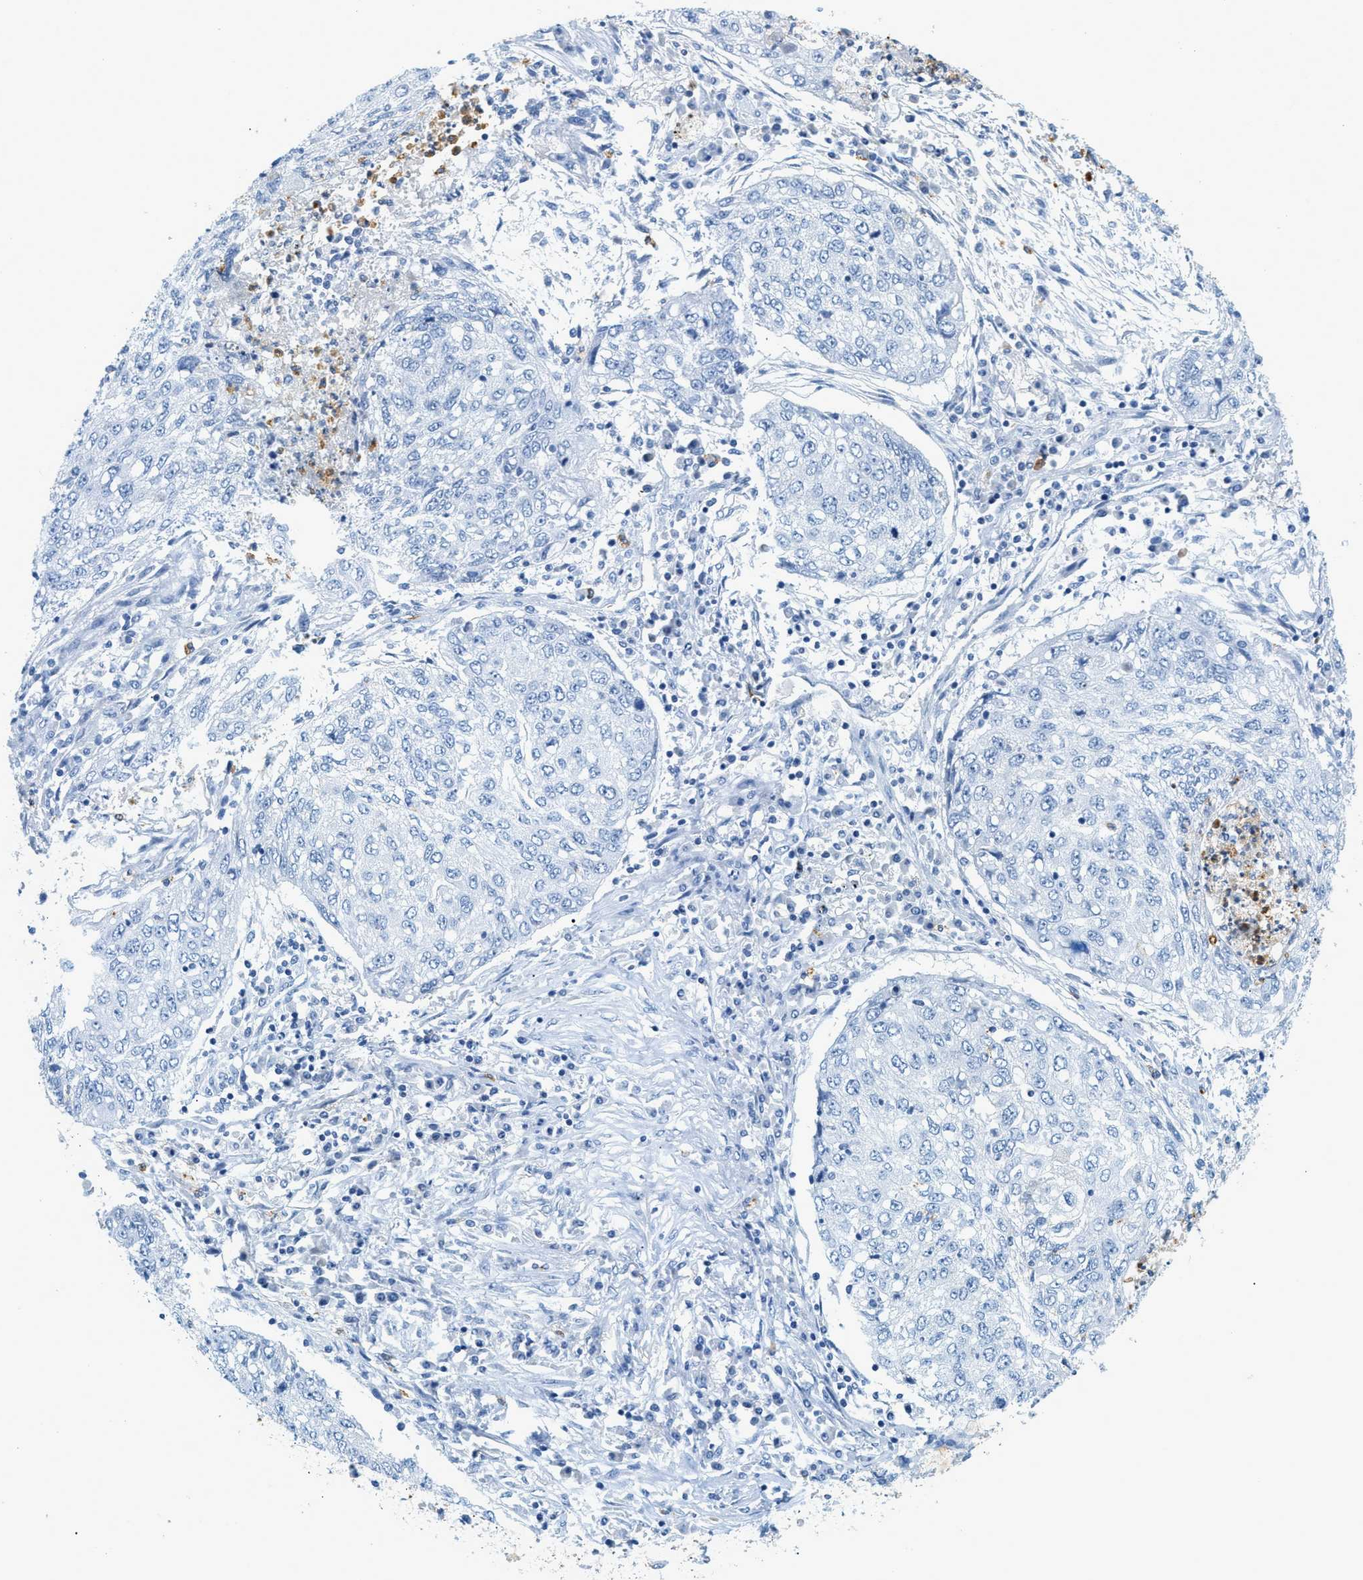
{"staining": {"intensity": "negative", "quantity": "none", "location": "none"}, "tissue": "lung cancer", "cell_type": "Tumor cells", "image_type": "cancer", "snomed": [{"axis": "morphology", "description": "Squamous cell carcinoma, NOS"}, {"axis": "topography", "description": "Lung"}], "caption": "Histopathology image shows no significant protein positivity in tumor cells of lung cancer.", "gene": "LCN2", "patient": {"sex": "female", "age": 63}}